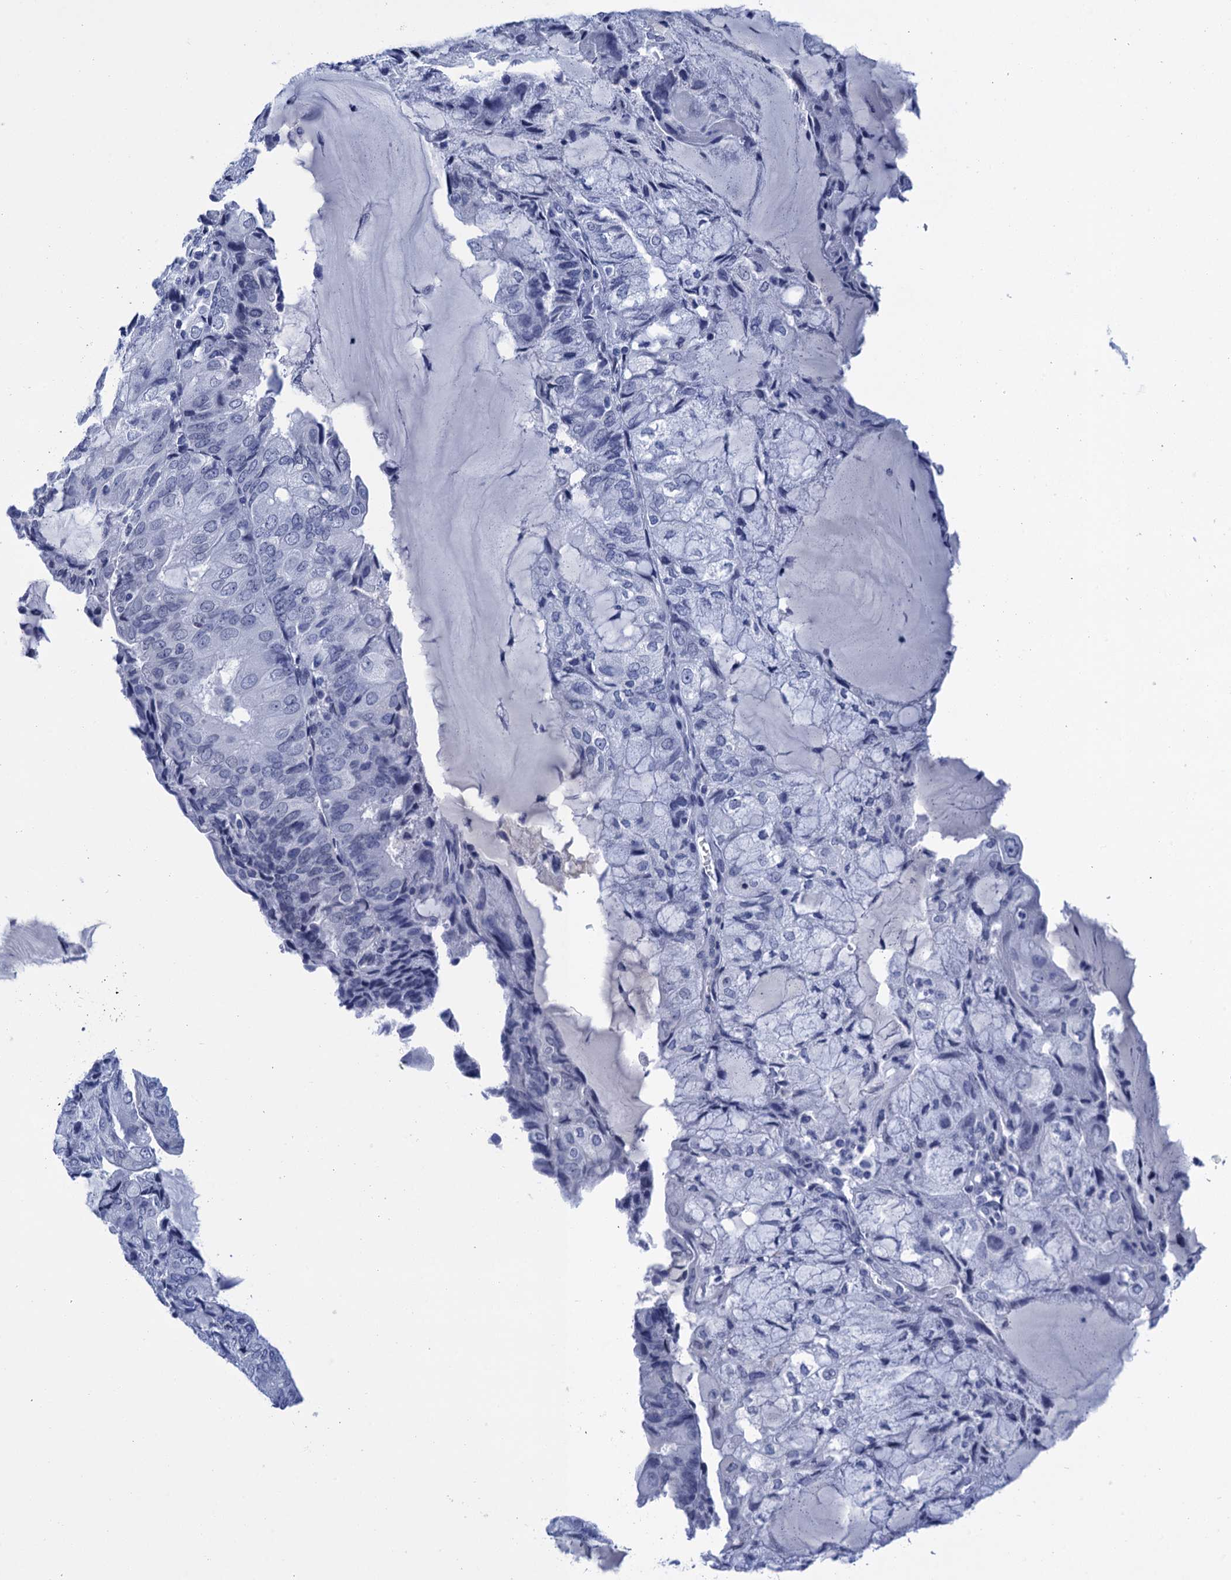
{"staining": {"intensity": "negative", "quantity": "none", "location": "none"}, "tissue": "endometrial cancer", "cell_type": "Tumor cells", "image_type": "cancer", "snomed": [{"axis": "morphology", "description": "Adenocarcinoma, NOS"}, {"axis": "topography", "description": "Endometrium"}], "caption": "High magnification brightfield microscopy of endometrial cancer (adenocarcinoma) stained with DAB (brown) and counterstained with hematoxylin (blue): tumor cells show no significant positivity.", "gene": "METTL25", "patient": {"sex": "female", "age": 81}}